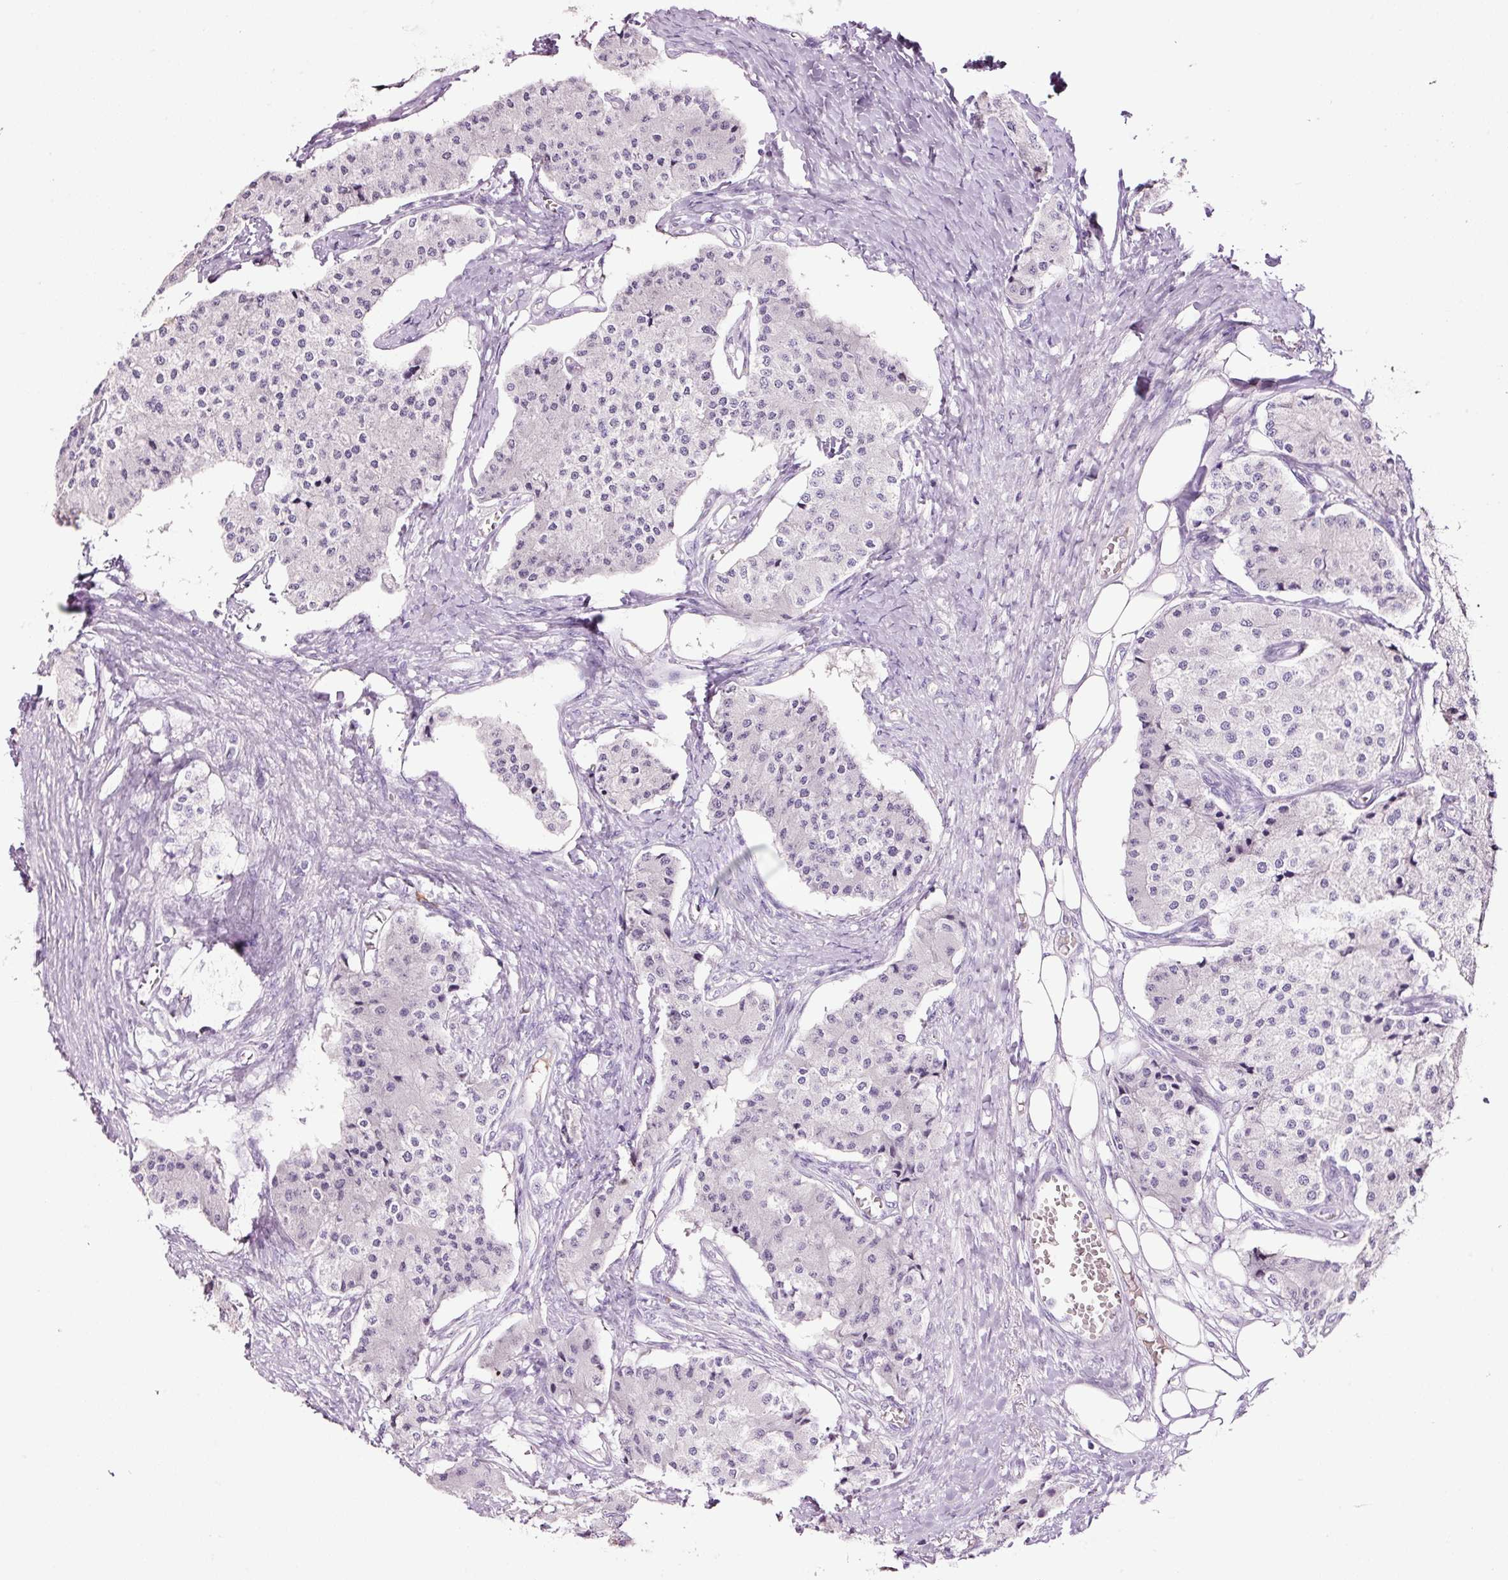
{"staining": {"intensity": "negative", "quantity": "none", "location": "none"}, "tissue": "carcinoid", "cell_type": "Tumor cells", "image_type": "cancer", "snomed": [{"axis": "morphology", "description": "Carcinoid, malignant, NOS"}, {"axis": "topography", "description": "Colon"}], "caption": "A micrograph of carcinoid (malignant) stained for a protein demonstrates no brown staining in tumor cells. (Brightfield microscopy of DAB immunohistochemistry (IHC) at high magnification).", "gene": "KLF1", "patient": {"sex": "female", "age": 52}}